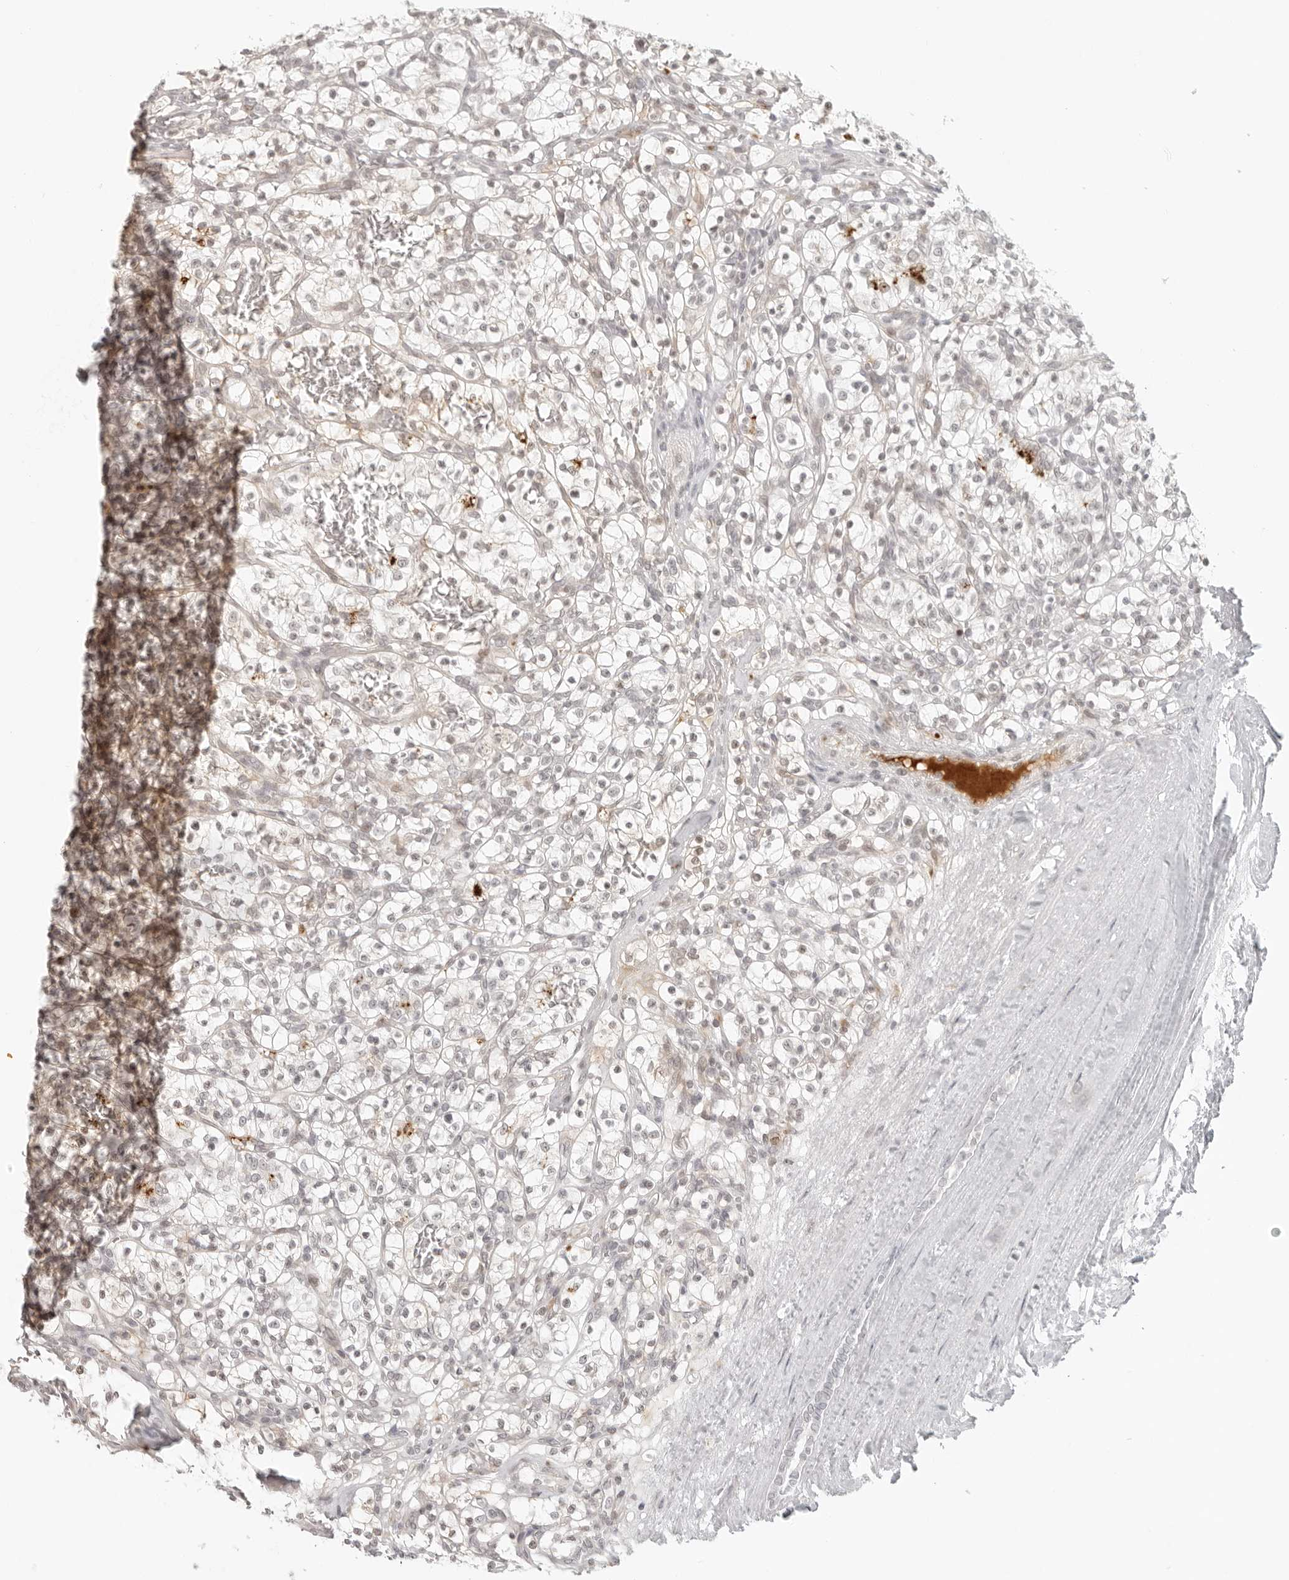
{"staining": {"intensity": "weak", "quantity": "25%-75%", "location": "nuclear"}, "tissue": "renal cancer", "cell_type": "Tumor cells", "image_type": "cancer", "snomed": [{"axis": "morphology", "description": "Adenocarcinoma, NOS"}, {"axis": "topography", "description": "Kidney"}], "caption": "Human renal adenocarcinoma stained with a brown dye reveals weak nuclear positive staining in approximately 25%-75% of tumor cells.", "gene": "ZNF678", "patient": {"sex": "female", "age": 57}}